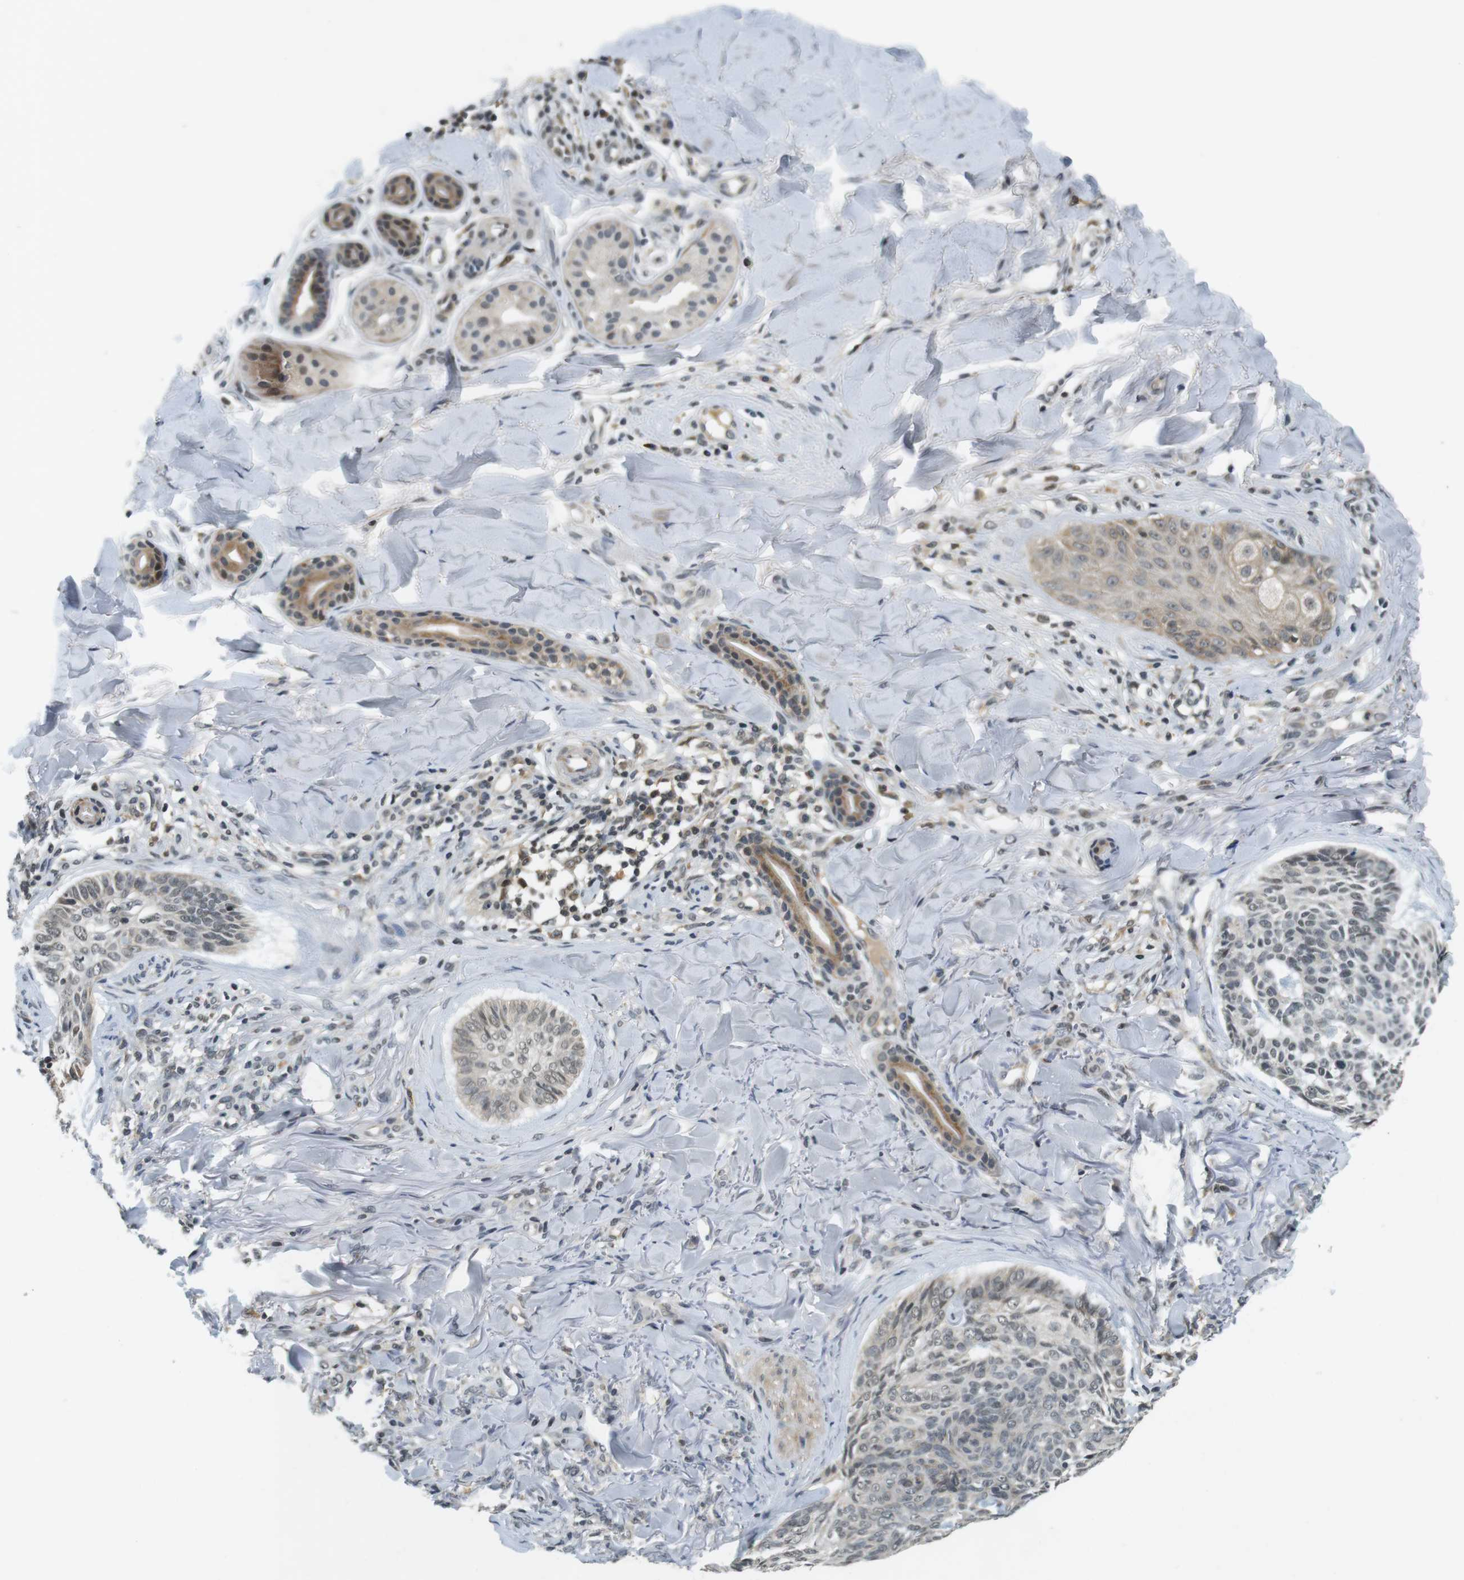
{"staining": {"intensity": "weak", "quantity": "<25%", "location": "nuclear"}, "tissue": "skin cancer", "cell_type": "Tumor cells", "image_type": "cancer", "snomed": [{"axis": "morphology", "description": "Basal cell carcinoma"}, {"axis": "topography", "description": "Skin"}], "caption": "There is no significant expression in tumor cells of skin basal cell carcinoma.", "gene": "BRD4", "patient": {"sex": "male", "age": 43}}